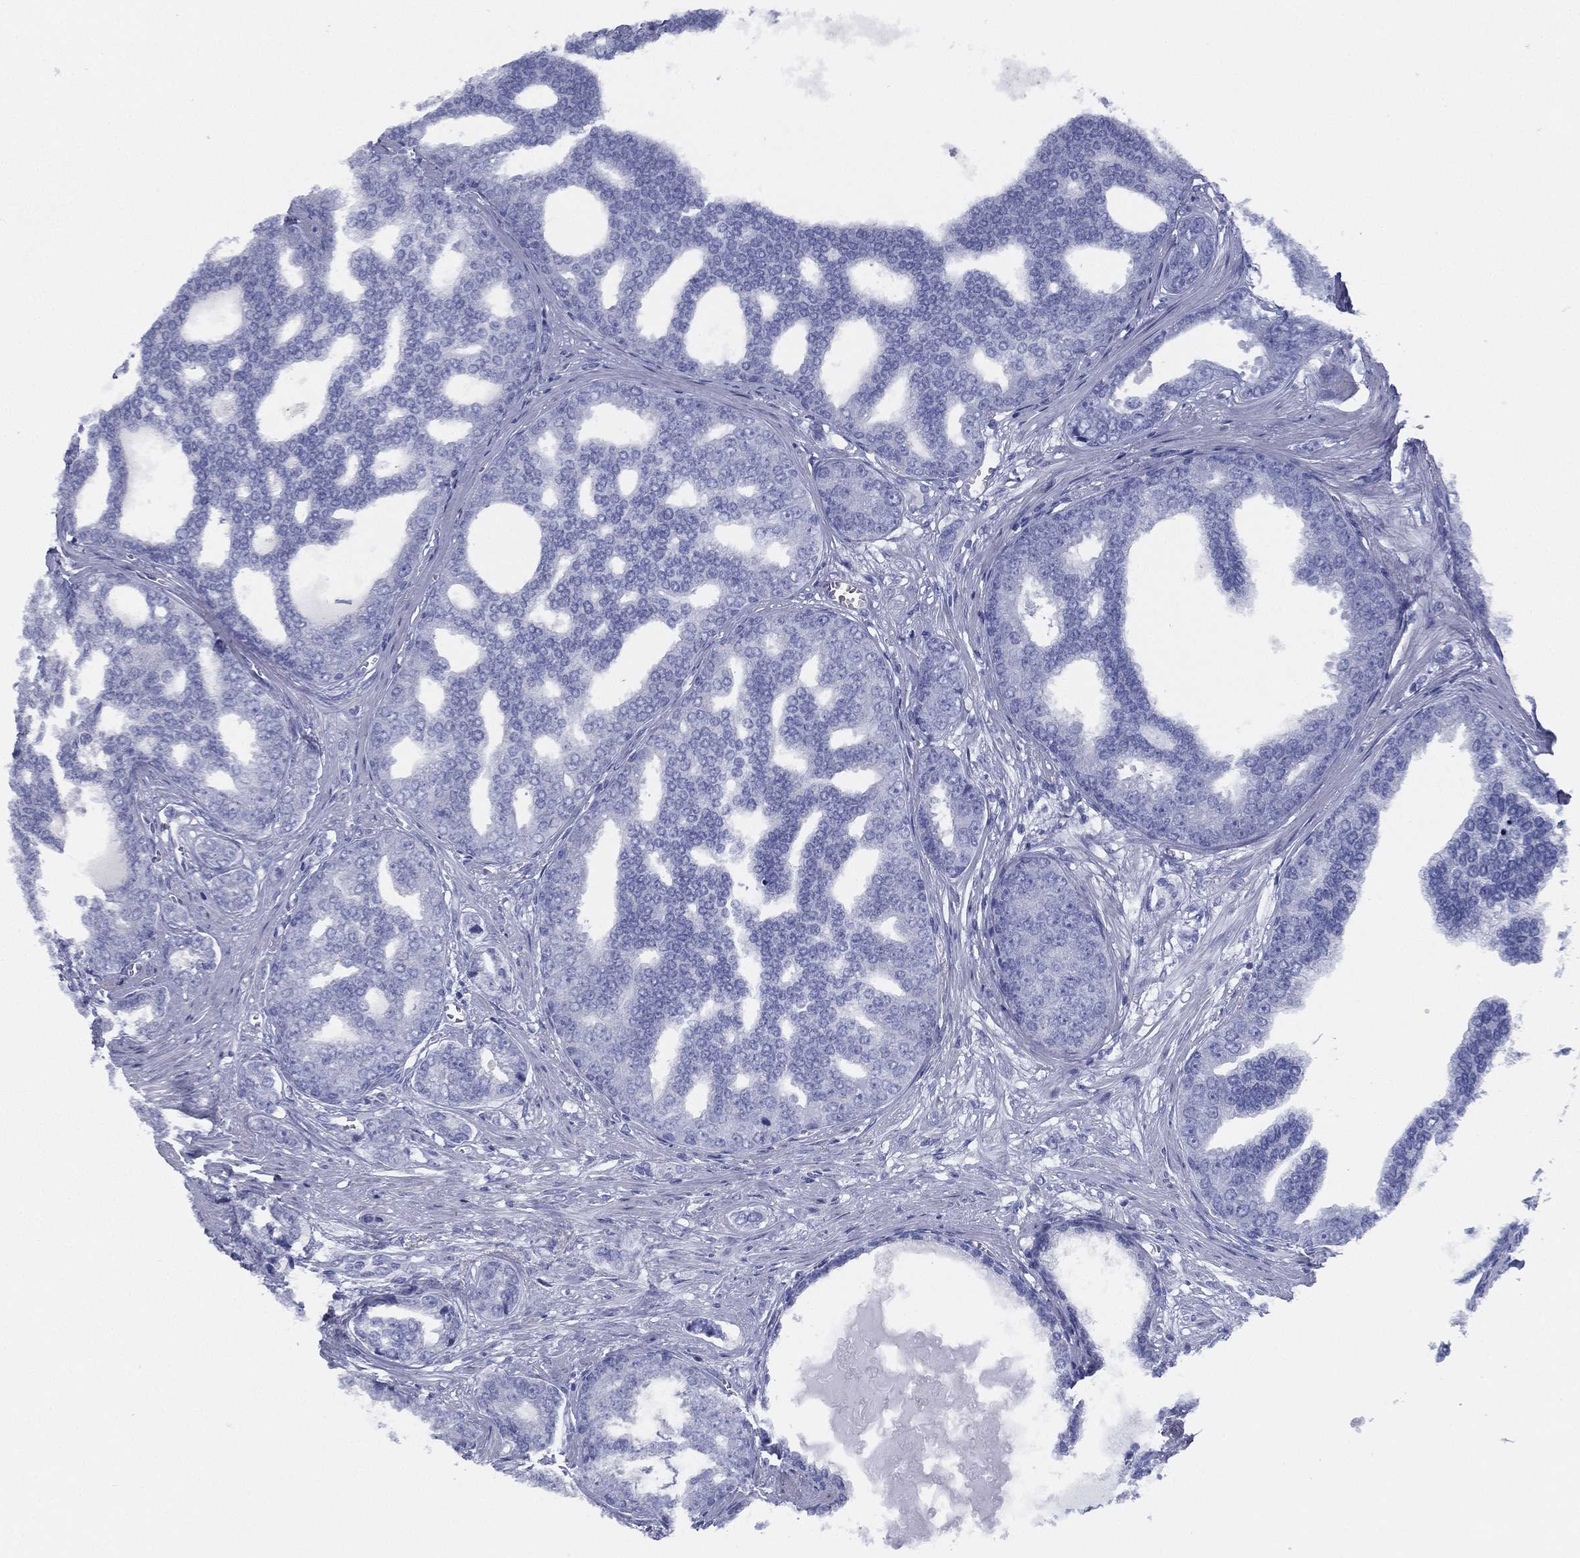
{"staining": {"intensity": "negative", "quantity": "none", "location": "none"}, "tissue": "prostate cancer", "cell_type": "Tumor cells", "image_type": "cancer", "snomed": [{"axis": "morphology", "description": "Adenocarcinoma, NOS"}, {"axis": "topography", "description": "Prostate"}], "caption": "Immunohistochemical staining of prostate cancer displays no significant staining in tumor cells.", "gene": "TMEM252", "patient": {"sex": "male", "age": 67}}